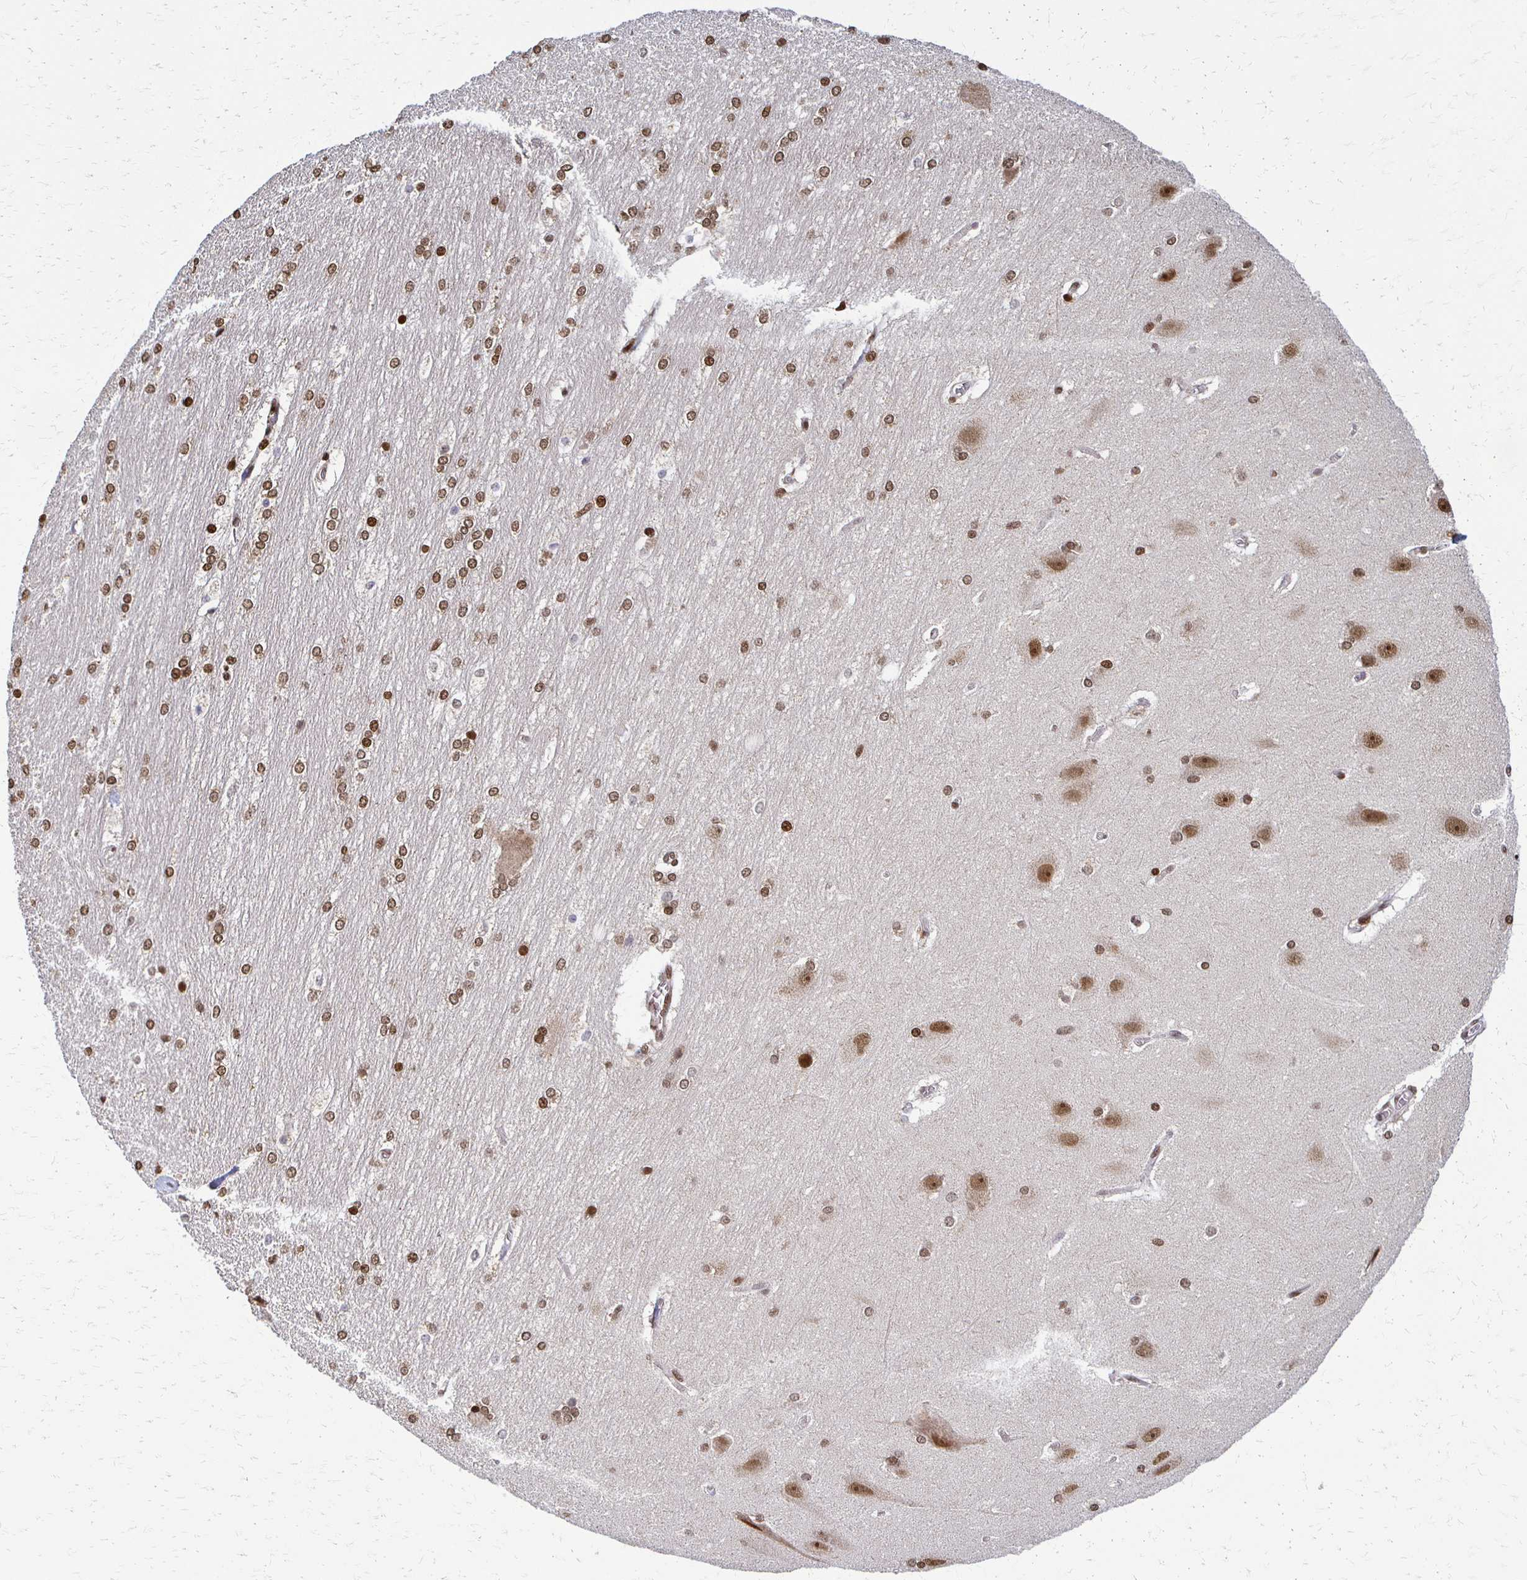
{"staining": {"intensity": "moderate", "quantity": ">75%", "location": "nuclear"}, "tissue": "hippocampus", "cell_type": "Glial cells", "image_type": "normal", "snomed": [{"axis": "morphology", "description": "Normal tissue, NOS"}, {"axis": "topography", "description": "Cerebral cortex"}, {"axis": "topography", "description": "Hippocampus"}], "caption": "Immunohistochemical staining of benign hippocampus exhibits medium levels of moderate nuclear positivity in approximately >75% of glial cells. The staining is performed using DAB (3,3'-diaminobenzidine) brown chromogen to label protein expression. The nuclei are counter-stained blue using hematoxylin.", "gene": "HOXA9", "patient": {"sex": "female", "age": 19}}